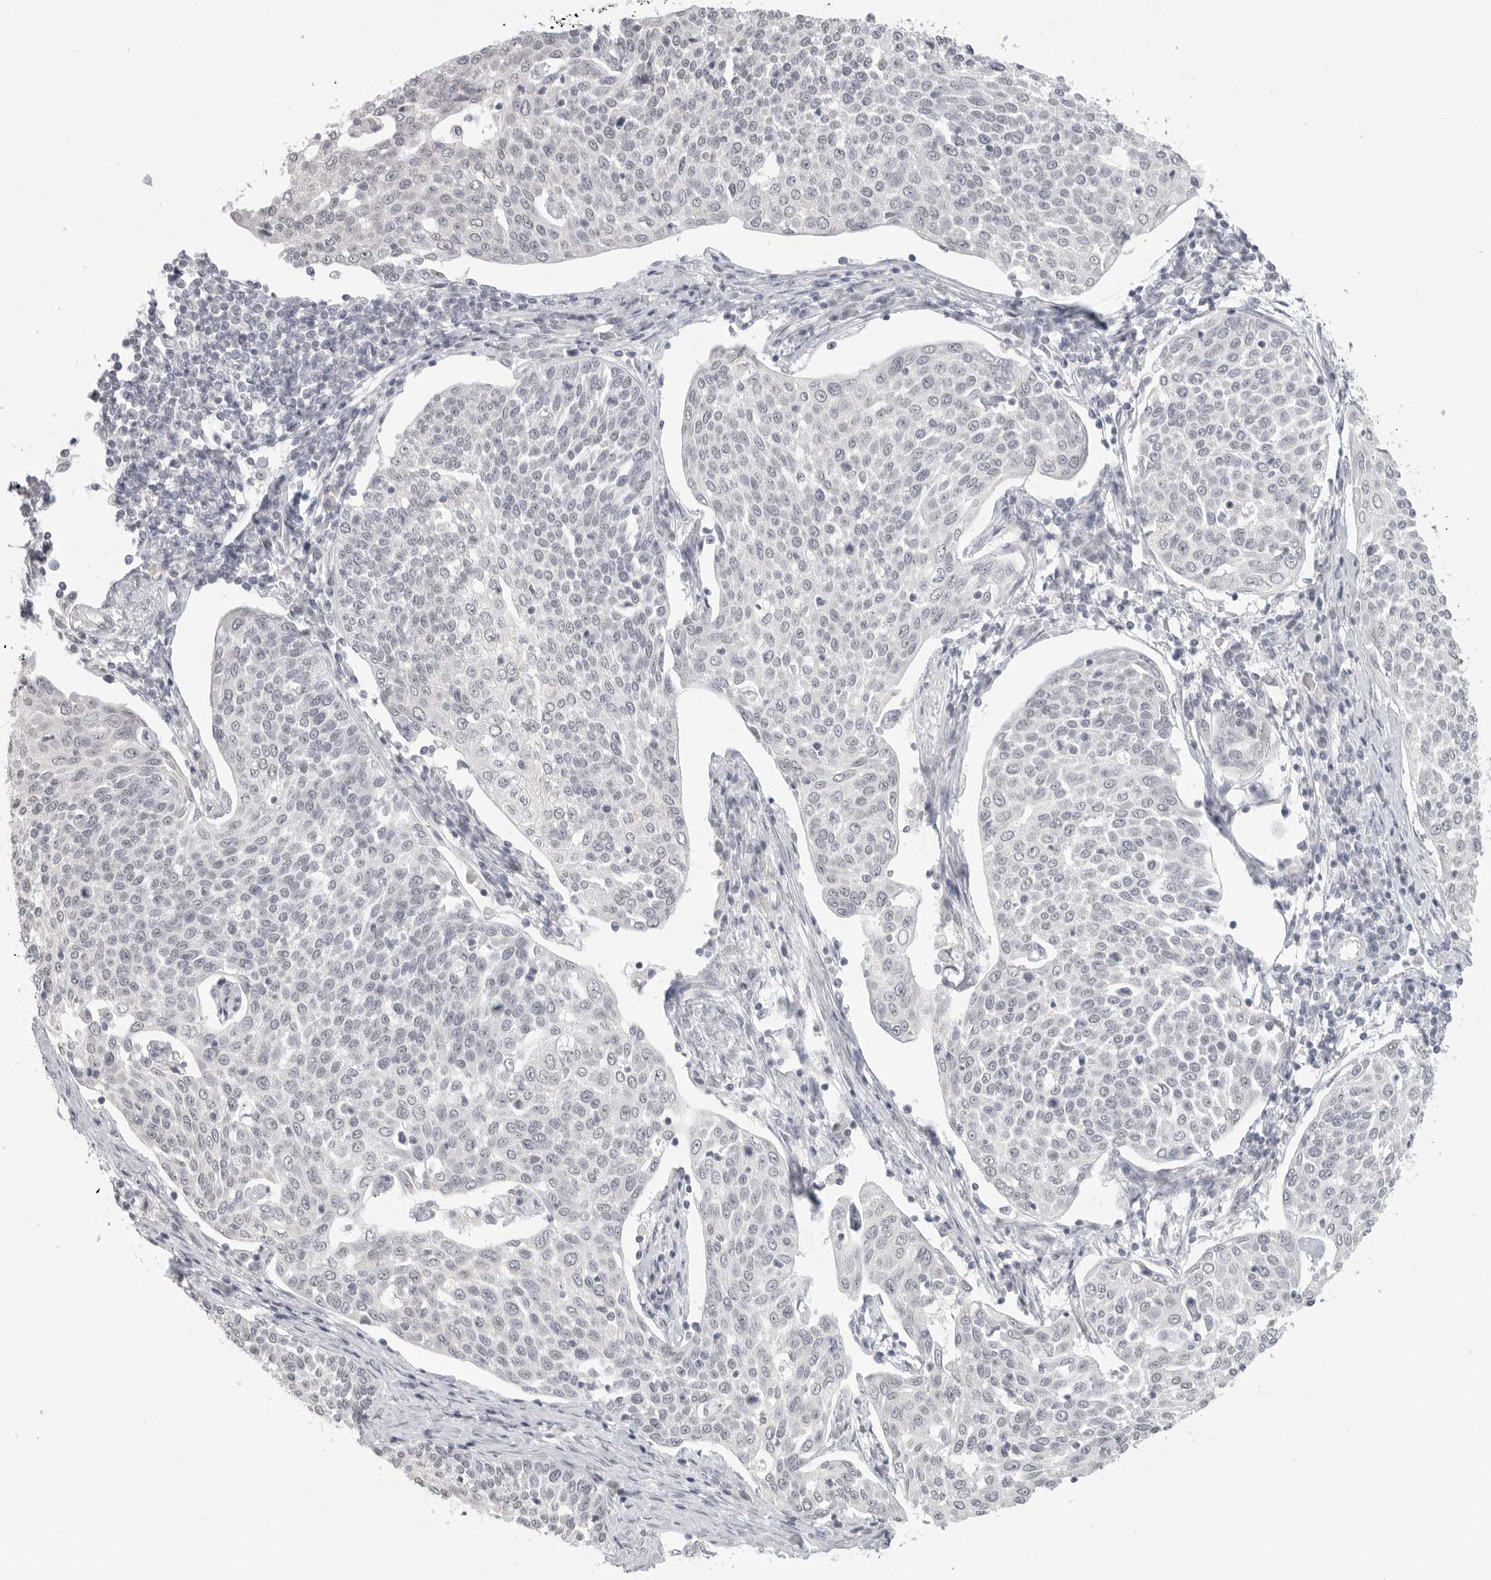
{"staining": {"intensity": "negative", "quantity": "none", "location": "none"}, "tissue": "cervical cancer", "cell_type": "Tumor cells", "image_type": "cancer", "snomed": [{"axis": "morphology", "description": "Squamous cell carcinoma, NOS"}, {"axis": "topography", "description": "Cervix"}], "caption": "This is a micrograph of immunohistochemistry staining of cervical cancer, which shows no positivity in tumor cells.", "gene": "KLK11", "patient": {"sex": "female", "age": 34}}